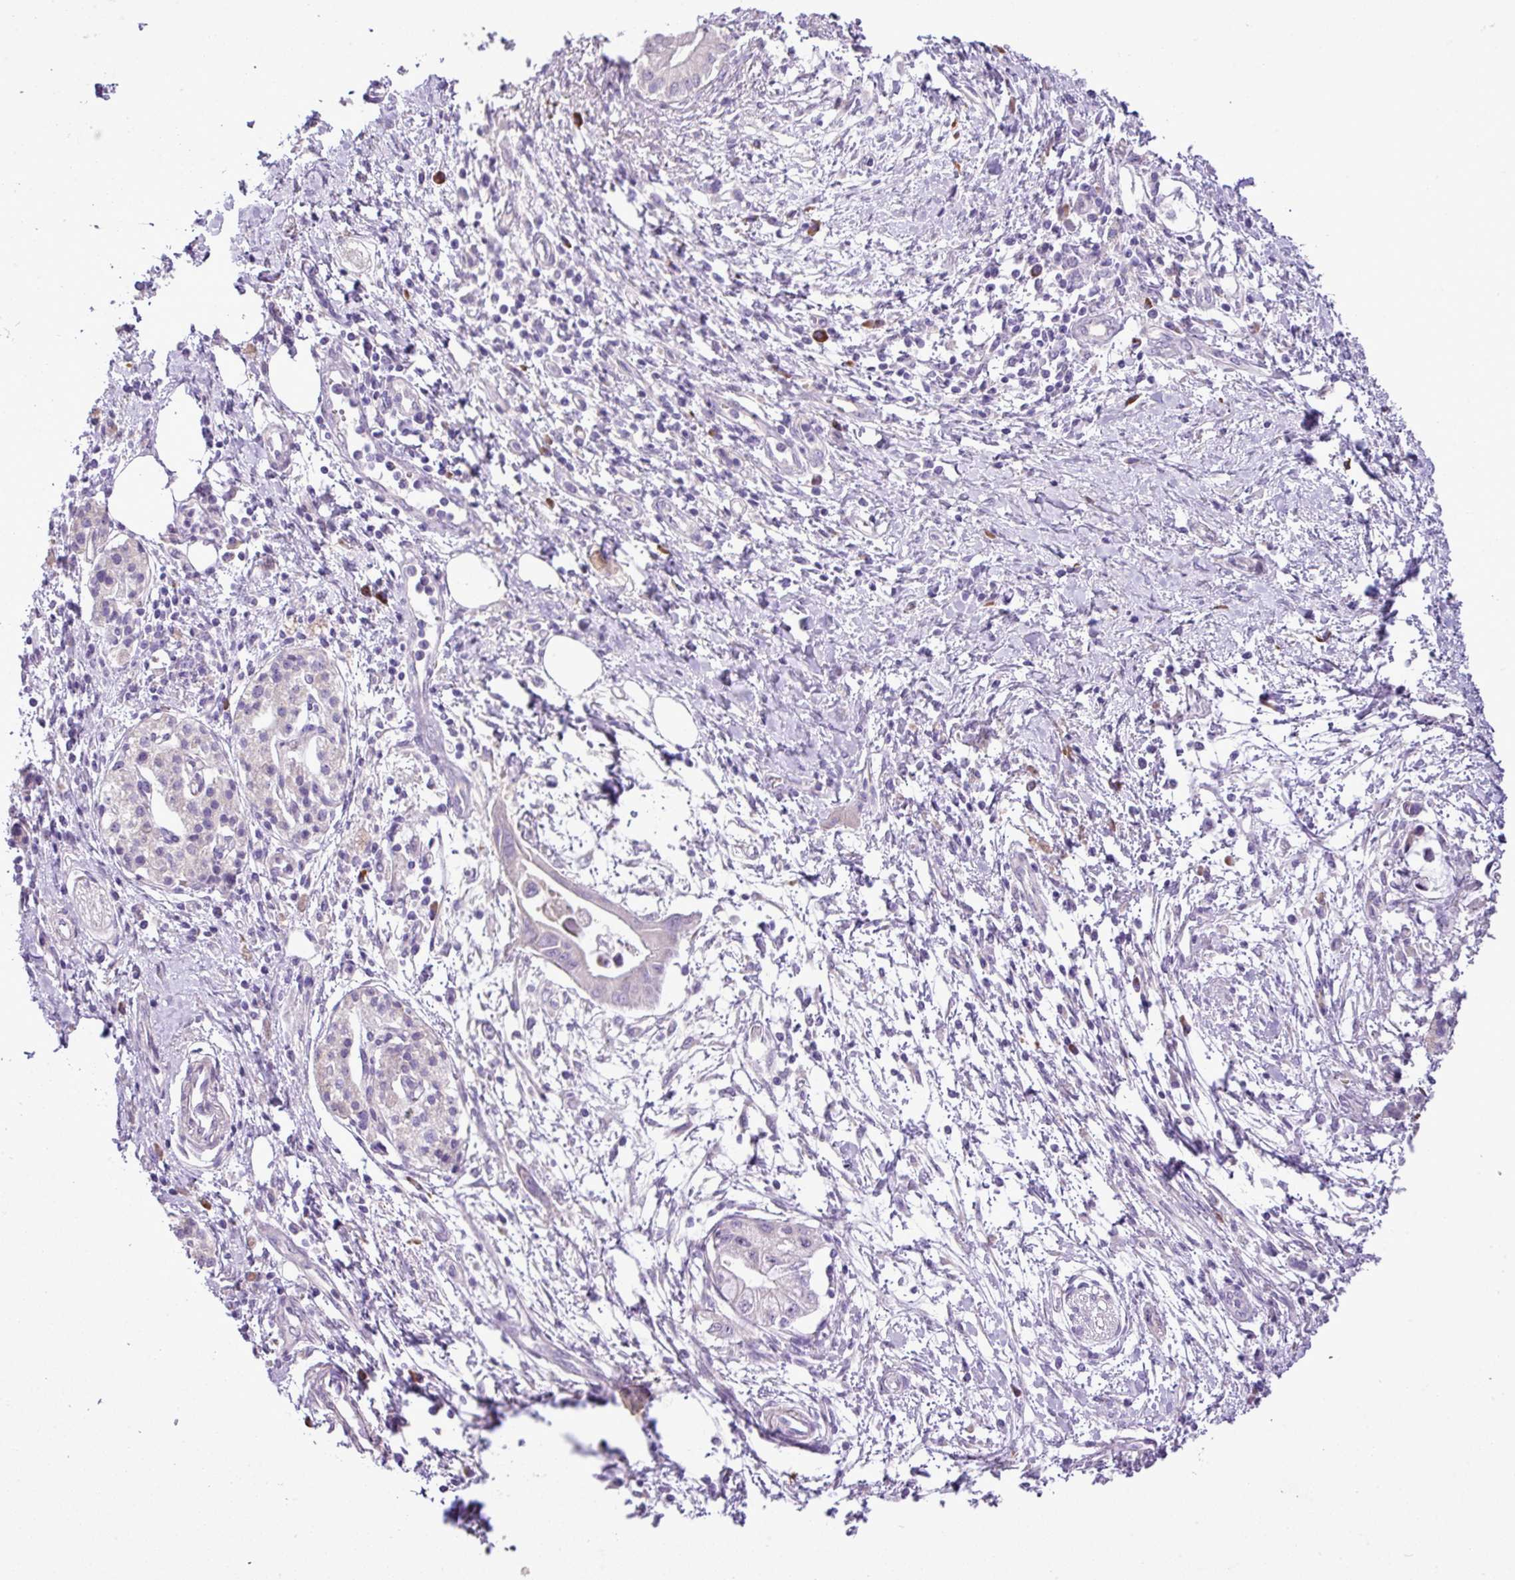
{"staining": {"intensity": "negative", "quantity": "none", "location": "none"}, "tissue": "pancreatic cancer", "cell_type": "Tumor cells", "image_type": "cancer", "snomed": [{"axis": "morphology", "description": "Adenocarcinoma, NOS"}, {"axis": "topography", "description": "Pancreas"}], "caption": "DAB (3,3'-diaminobenzidine) immunohistochemical staining of human pancreatic cancer shows no significant positivity in tumor cells.", "gene": "MOCS3", "patient": {"sex": "male", "age": 48}}